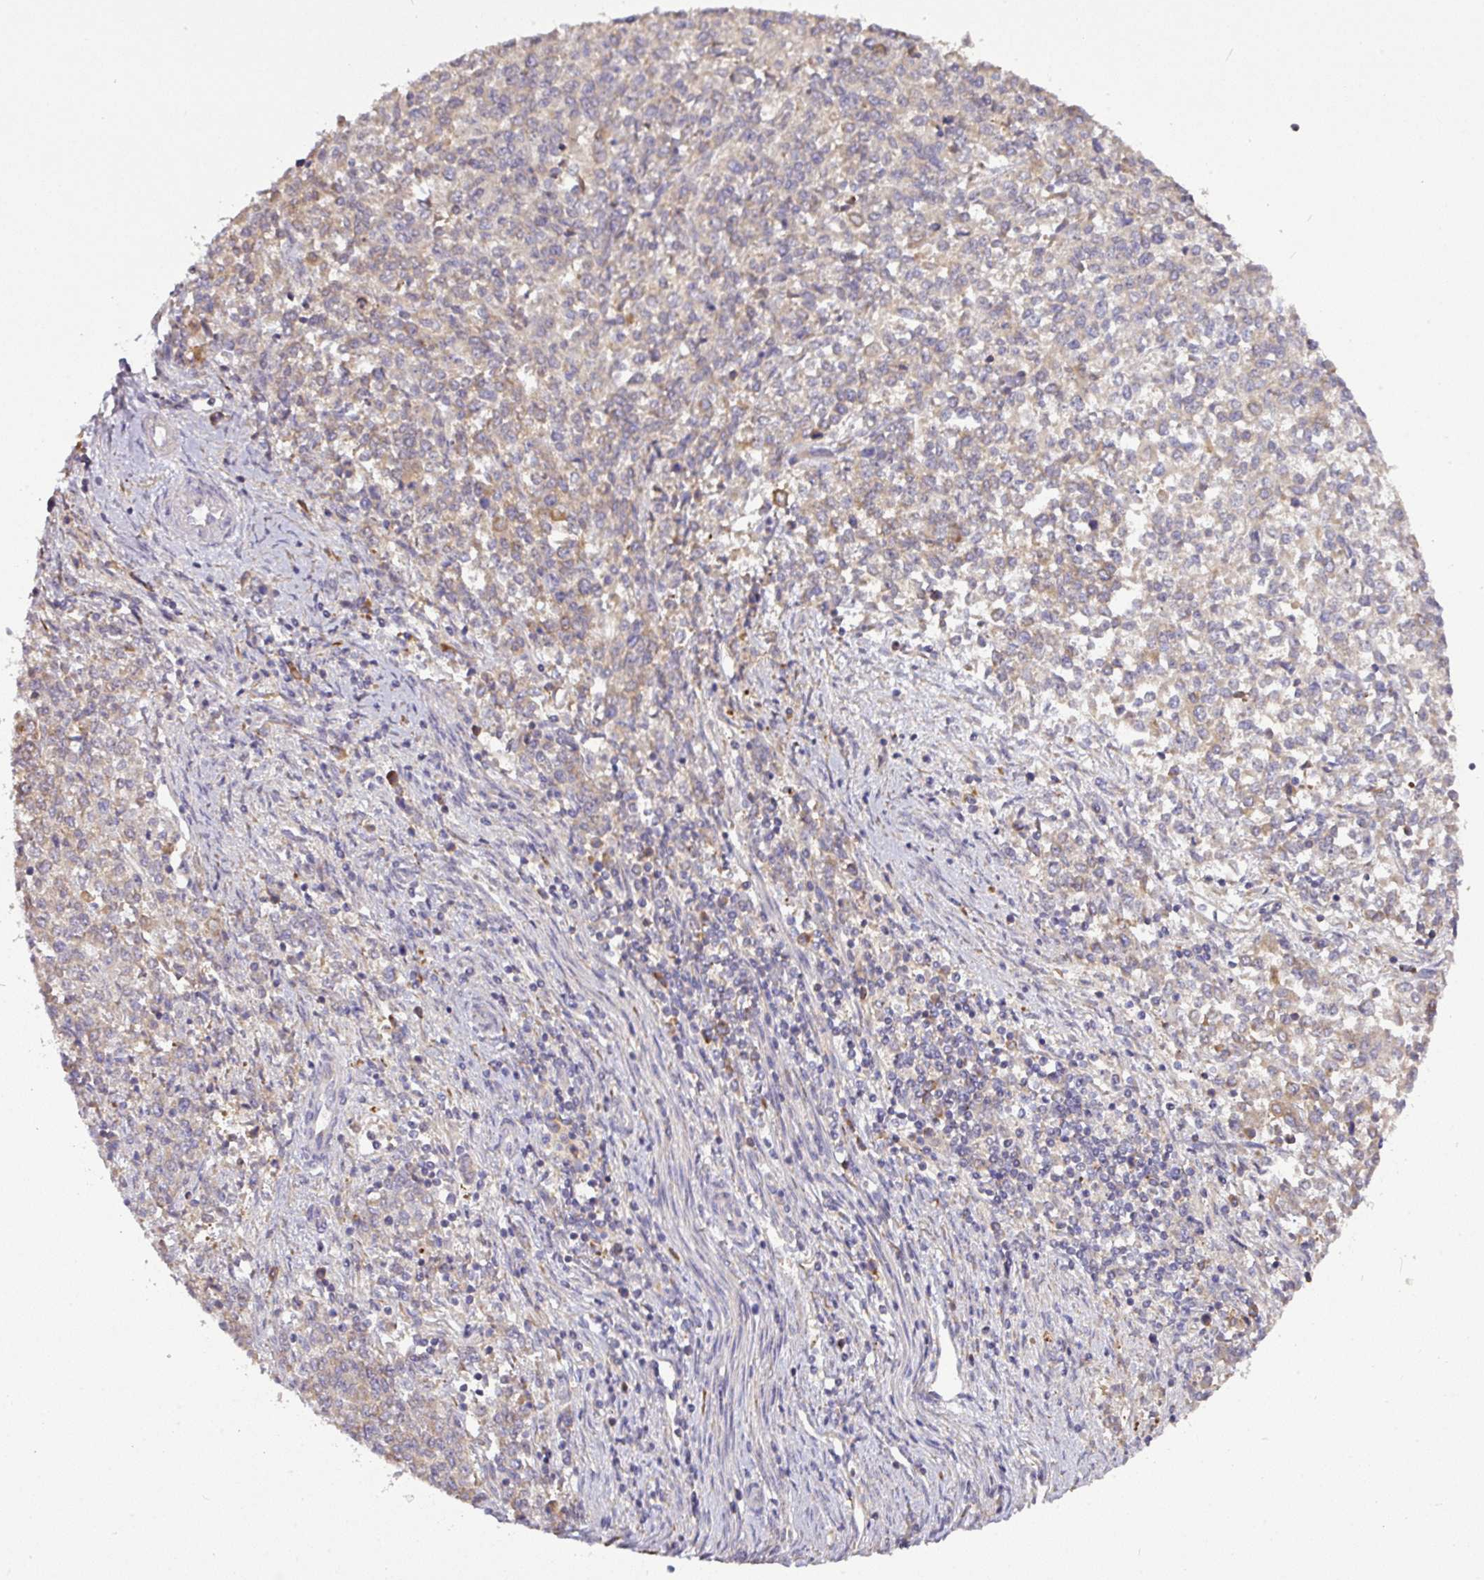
{"staining": {"intensity": "moderate", "quantity": "<25%", "location": "cytoplasmic/membranous"}, "tissue": "endometrial cancer", "cell_type": "Tumor cells", "image_type": "cancer", "snomed": [{"axis": "morphology", "description": "Adenocarcinoma, NOS"}, {"axis": "topography", "description": "Endometrium"}], "caption": "Brown immunohistochemical staining in human endometrial adenocarcinoma shows moderate cytoplasmic/membranous expression in approximately <25% of tumor cells.", "gene": "GALP", "patient": {"sex": "female", "age": 50}}